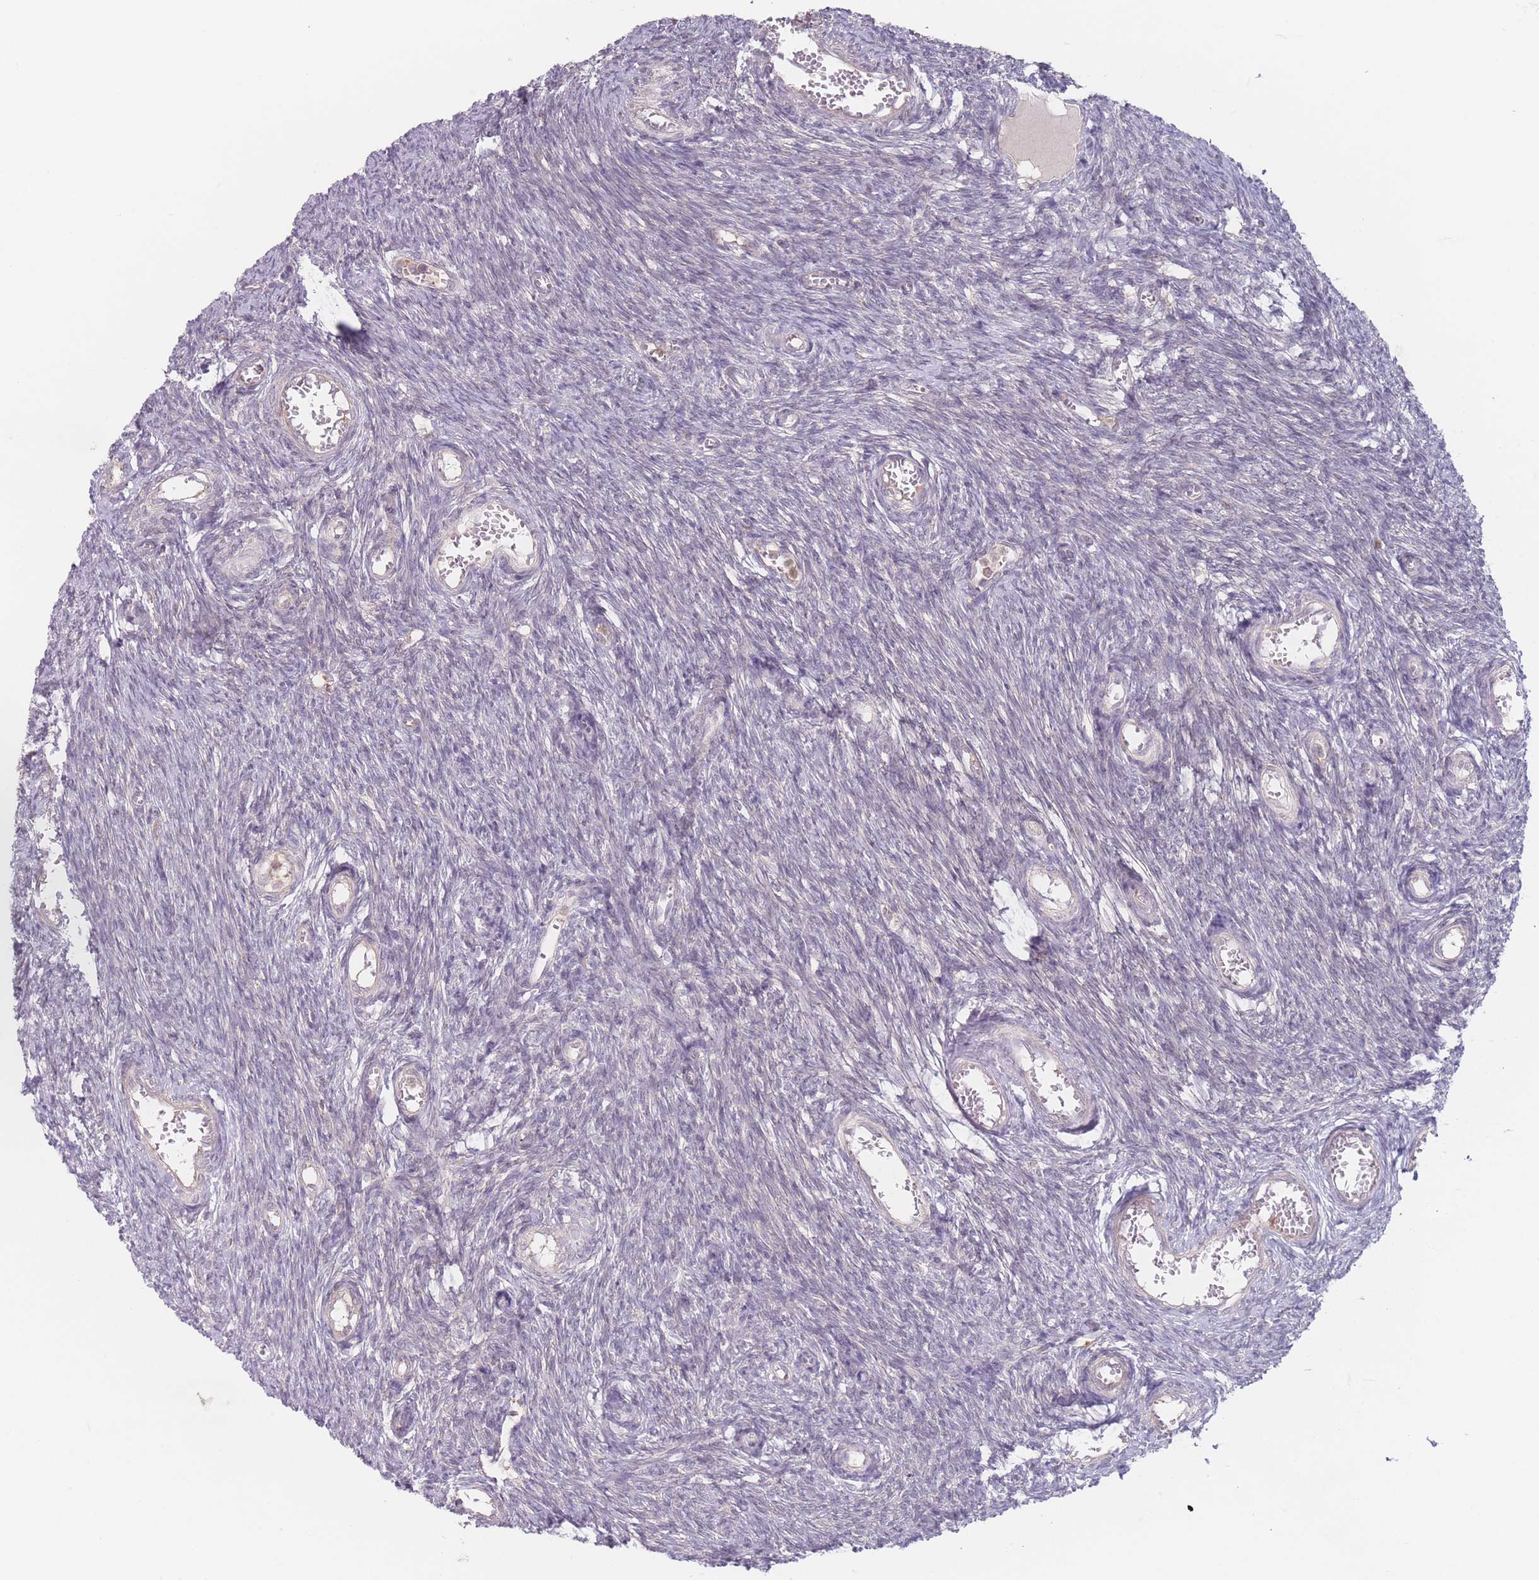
{"staining": {"intensity": "negative", "quantity": "none", "location": "none"}, "tissue": "ovary", "cell_type": "Ovarian stroma cells", "image_type": "normal", "snomed": [{"axis": "morphology", "description": "Normal tissue, NOS"}, {"axis": "topography", "description": "Ovary"}], "caption": "High magnification brightfield microscopy of normal ovary stained with DAB (3,3'-diaminobenzidine) (brown) and counterstained with hematoxylin (blue): ovarian stroma cells show no significant positivity. (Stains: DAB IHC with hematoxylin counter stain, Microscopy: brightfield microscopy at high magnification).", "gene": "PPM1A", "patient": {"sex": "female", "age": 44}}